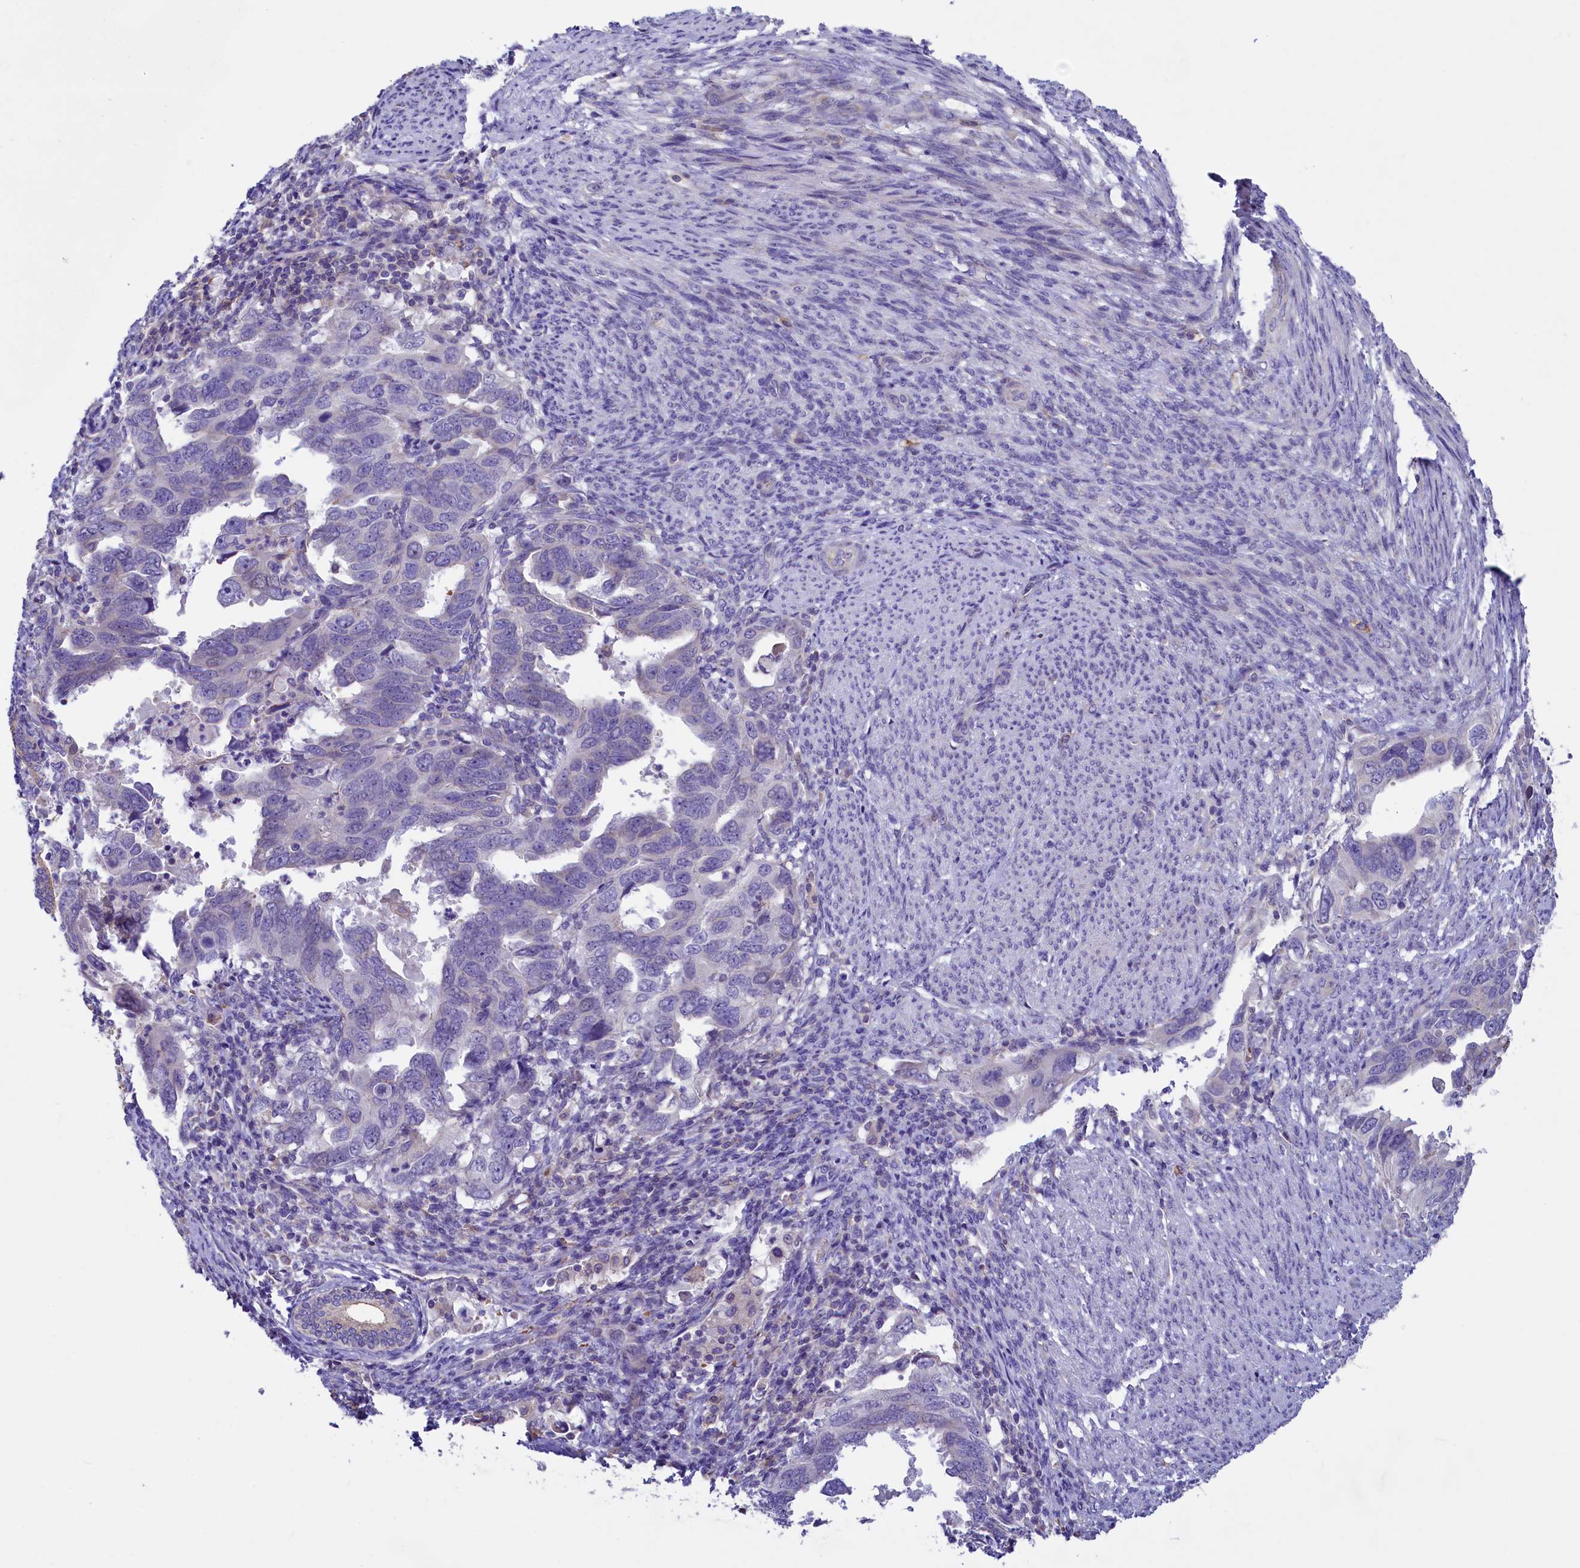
{"staining": {"intensity": "negative", "quantity": "none", "location": "none"}, "tissue": "endometrial cancer", "cell_type": "Tumor cells", "image_type": "cancer", "snomed": [{"axis": "morphology", "description": "Adenocarcinoma, NOS"}, {"axis": "topography", "description": "Endometrium"}], "caption": "Tumor cells show no significant protein positivity in adenocarcinoma (endometrial). The staining was performed using DAB to visualize the protein expression in brown, while the nuclei were stained in blue with hematoxylin (Magnification: 20x).", "gene": "HPS6", "patient": {"sex": "female", "age": 65}}